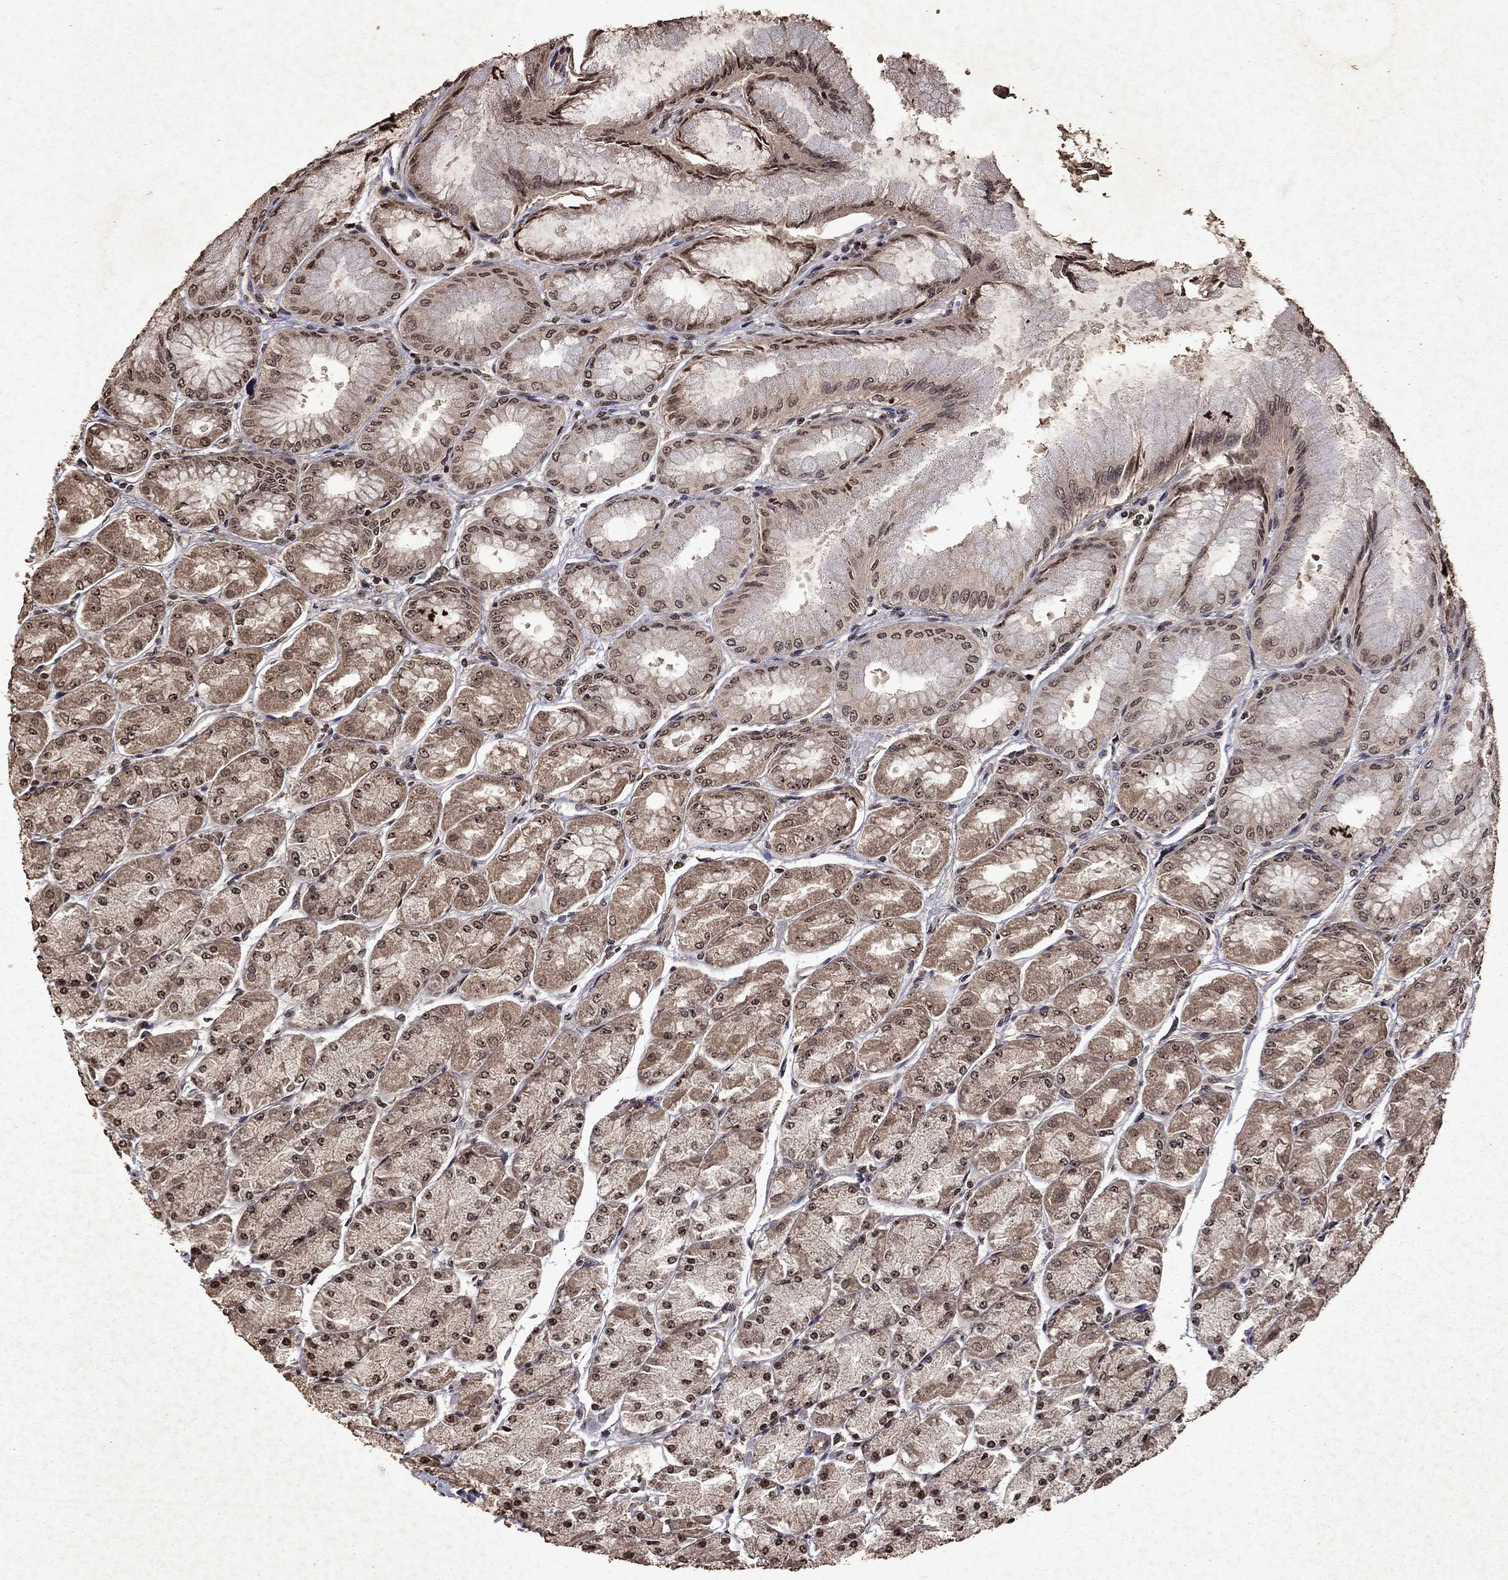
{"staining": {"intensity": "moderate", "quantity": "25%-75%", "location": "cytoplasmic/membranous,nuclear"}, "tissue": "stomach", "cell_type": "Glandular cells", "image_type": "normal", "snomed": [{"axis": "morphology", "description": "Normal tissue, NOS"}, {"axis": "topography", "description": "Stomach, upper"}], "caption": "Protein expression analysis of normal stomach exhibits moderate cytoplasmic/membranous,nuclear expression in approximately 25%-75% of glandular cells. (Stains: DAB (3,3'-diaminobenzidine) in brown, nuclei in blue, Microscopy: brightfield microscopy at high magnification).", "gene": "PIN4", "patient": {"sex": "male", "age": 60}}